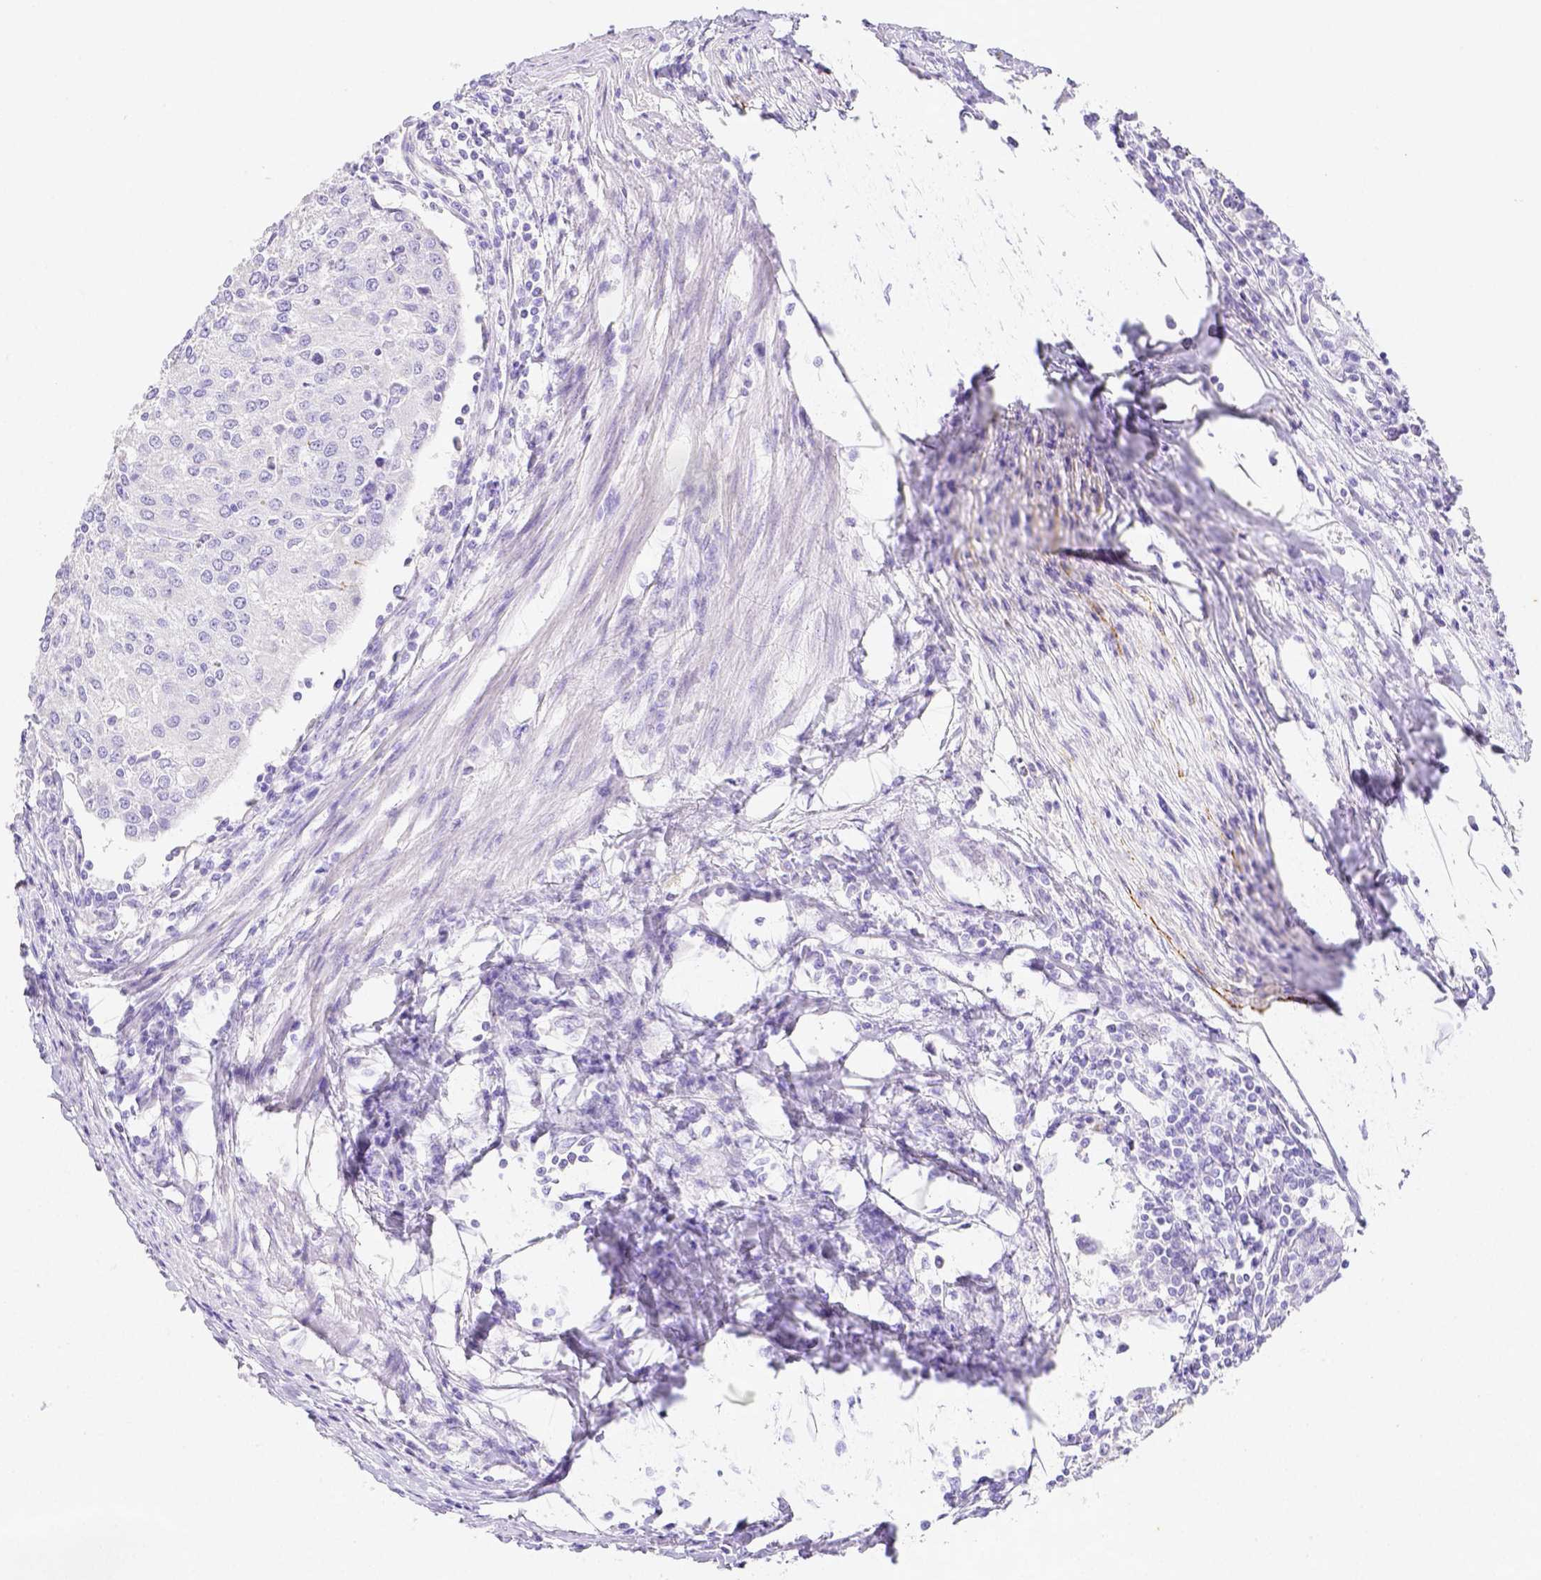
{"staining": {"intensity": "negative", "quantity": "none", "location": "none"}, "tissue": "urothelial cancer", "cell_type": "Tumor cells", "image_type": "cancer", "snomed": [{"axis": "morphology", "description": "Urothelial carcinoma, High grade"}, {"axis": "topography", "description": "Urinary bladder"}], "caption": "Immunohistochemistry (IHC) histopathology image of neoplastic tissue: human urothelial cancer stained with DAB exhibits no significant protein expression in tumor cells.", "gene": "ARHGAP36", "patient": {"sex": "female", "age": 85}}